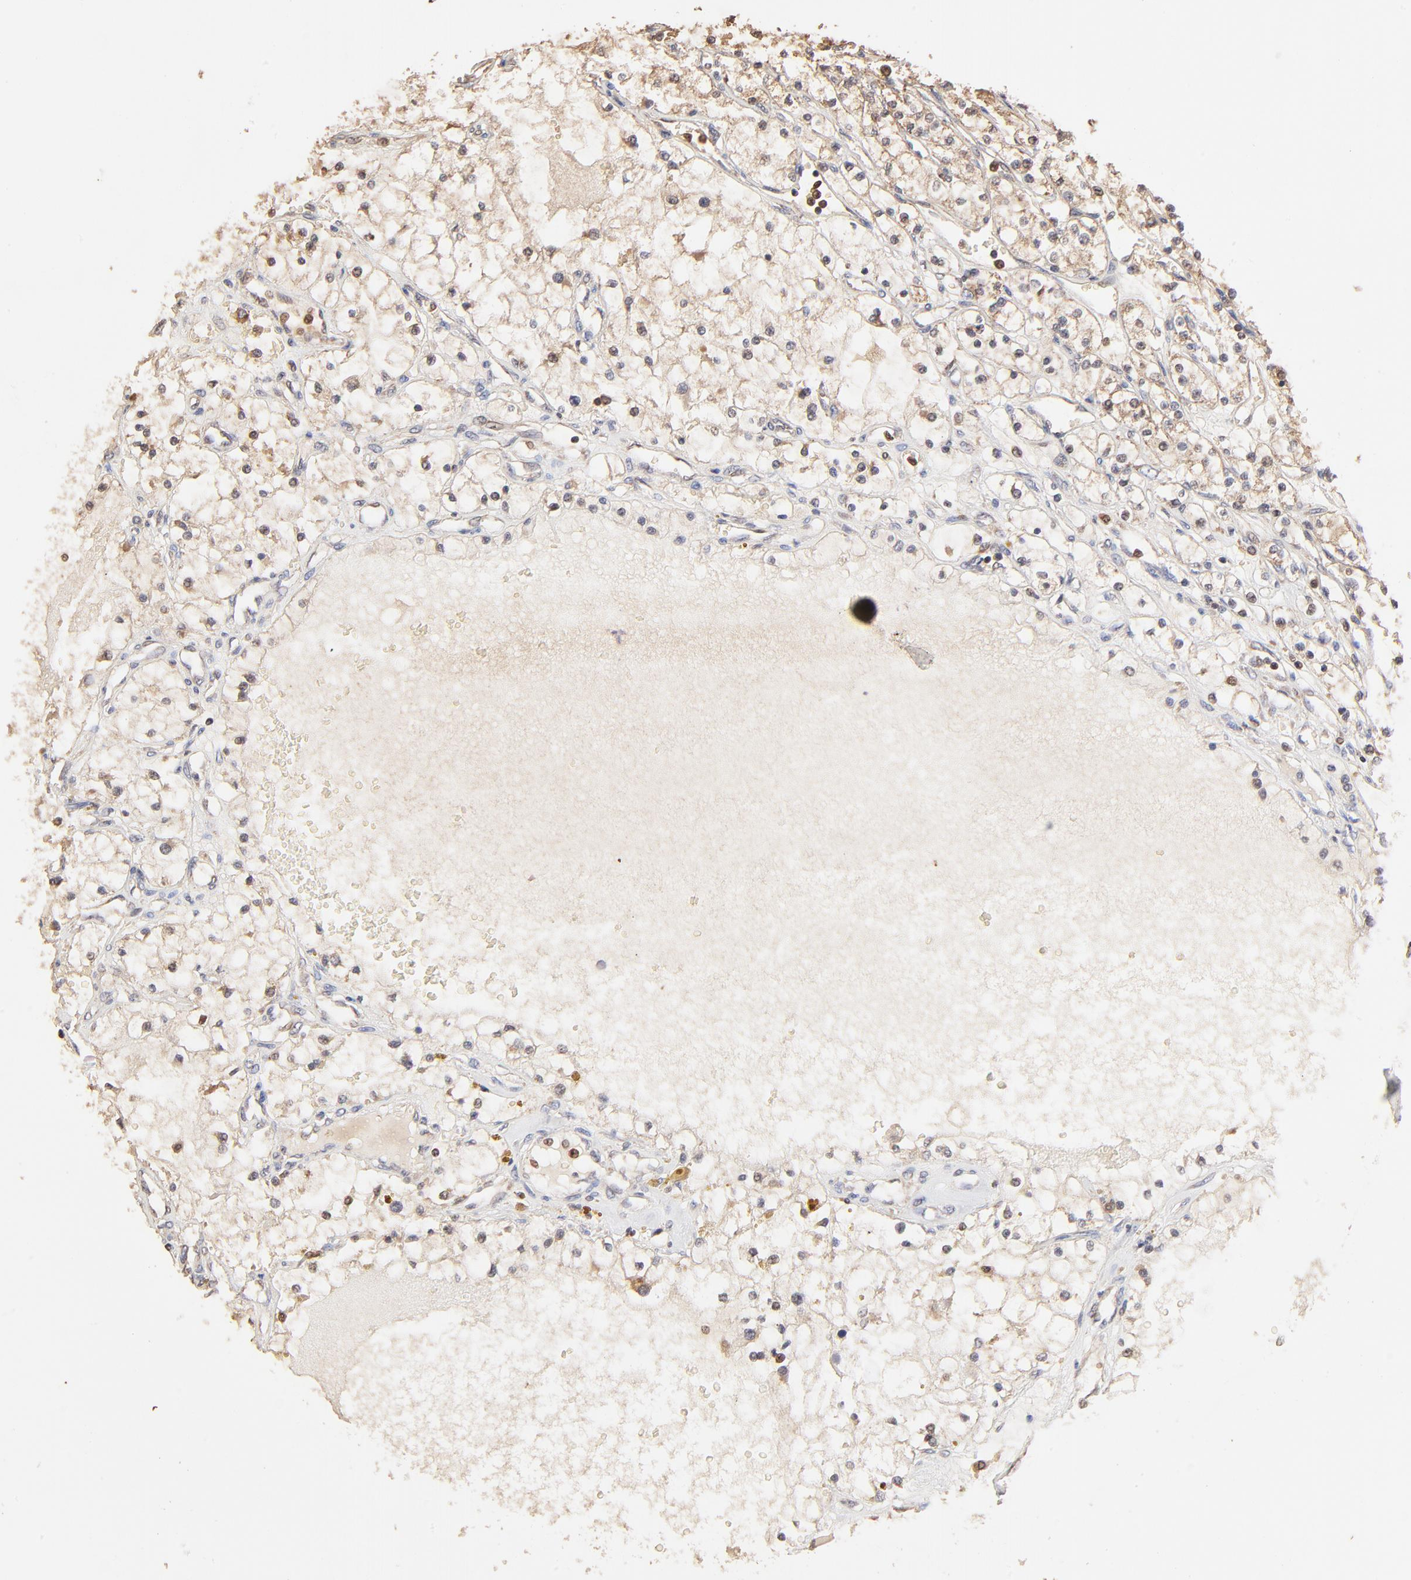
{"staining": {"intensity": "weak", "quantity": ">75%", "location": "cytoplasmic/membranous"}, "tissue": "renal cancer", "cell_type": "Tumor cells", "image_type": "cancer", "snomed": [{"axis": "morphology", "description": "Adenocarcinoma, NOS"}, {"axis": "topography", "description": "Kidney"}], "caption": "Renal cancer (adenocarcinoma) stained with a brown dye exhibits weak cytoplasmic/membranous positive staining in about >75% of tumor cells.", "gene": "CASP1", "patient": {"sex": "male", "age": 61}}